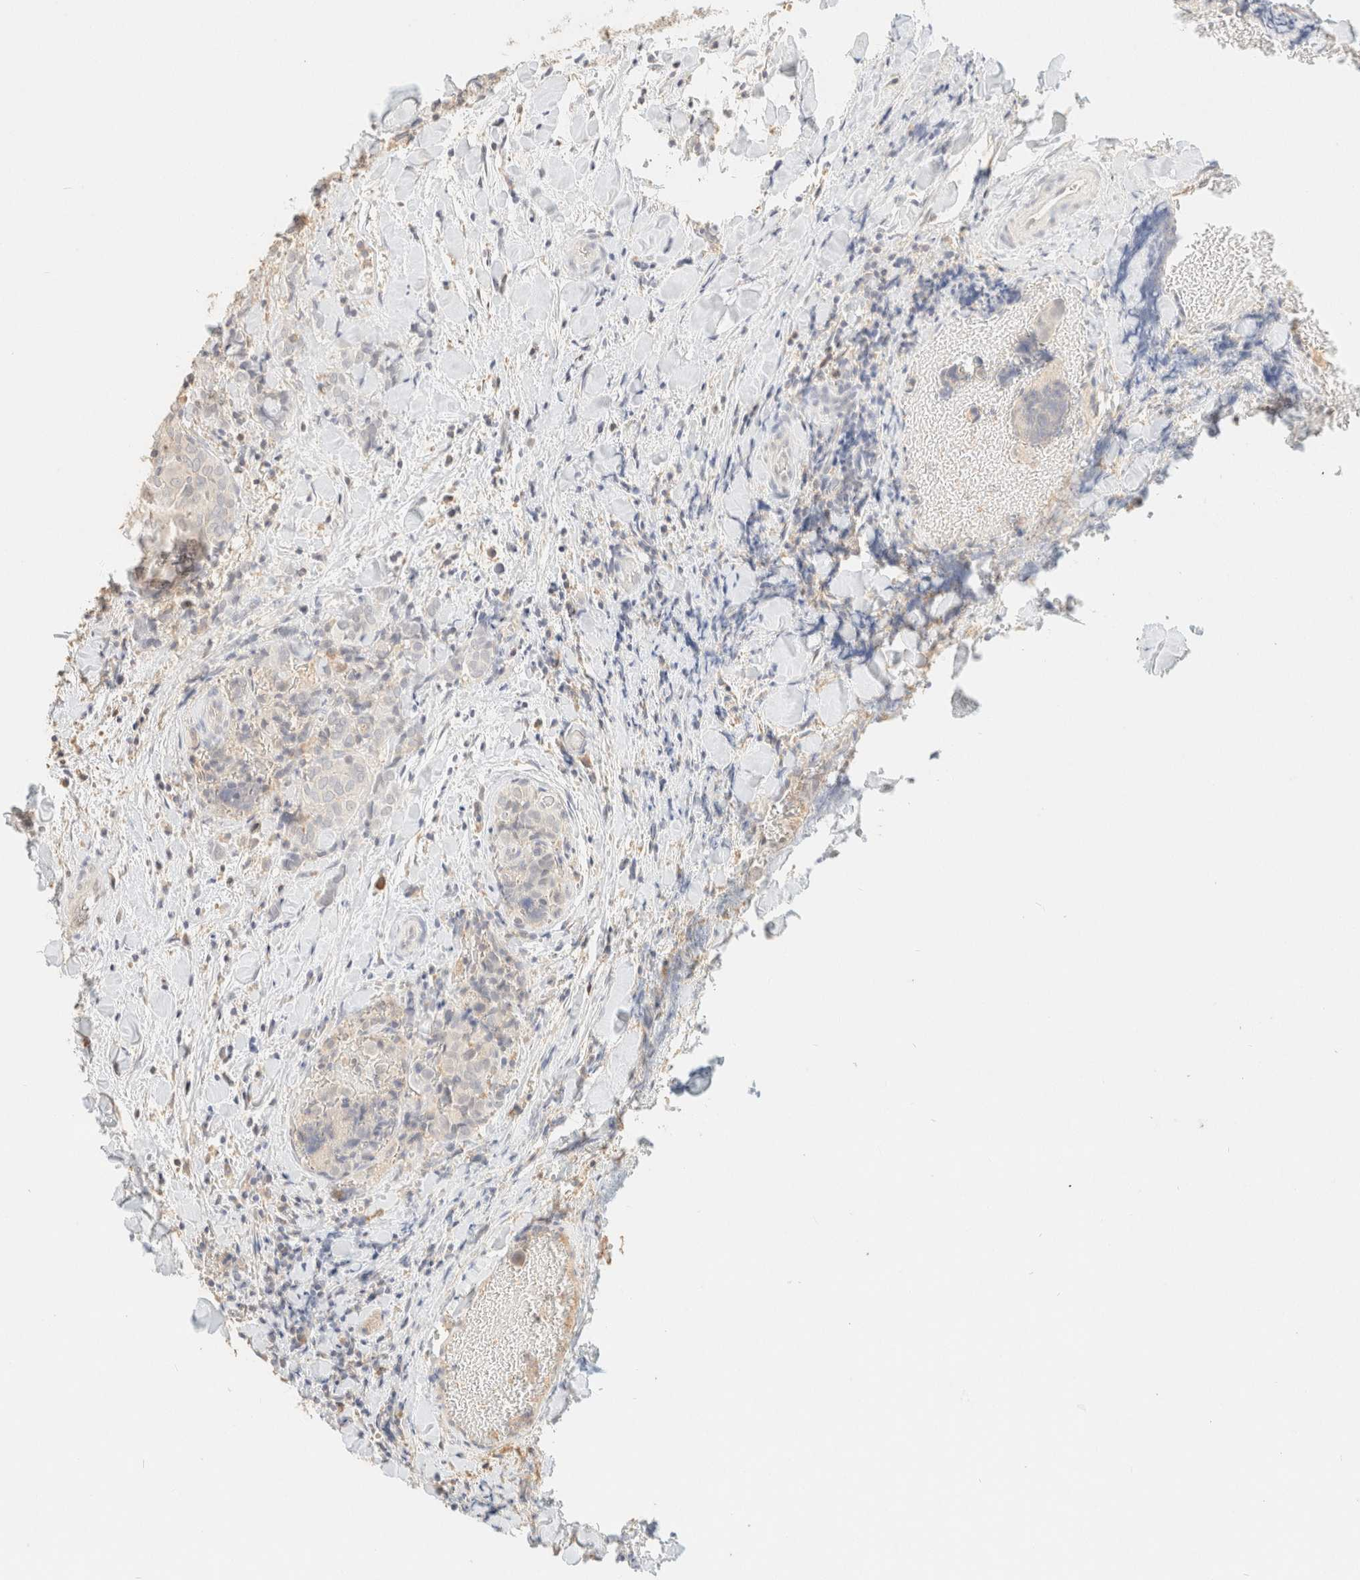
{"staining": {"intensity": "negative", "quantity": "none", "location": "none"}, "tissue": "thyroid cancer", "cell_type": "Tumor cells", "image_type": "cancer", "snomed": [{"axis": "morphology", "description": "Normal tissue, NOS"}, {"axis": "morphology", "description": "Papillary adenocarcinoma, NOS"}, {"axis": "topography", "description": "Thyroid gland"}], "caption": "Human thyroid cancer stained for a protein using immunohistochemistry (IHC) reveals no positivity in tumor cells.", "gene": "TIMD4", "patient": {"sex": "female", "age": 30}}